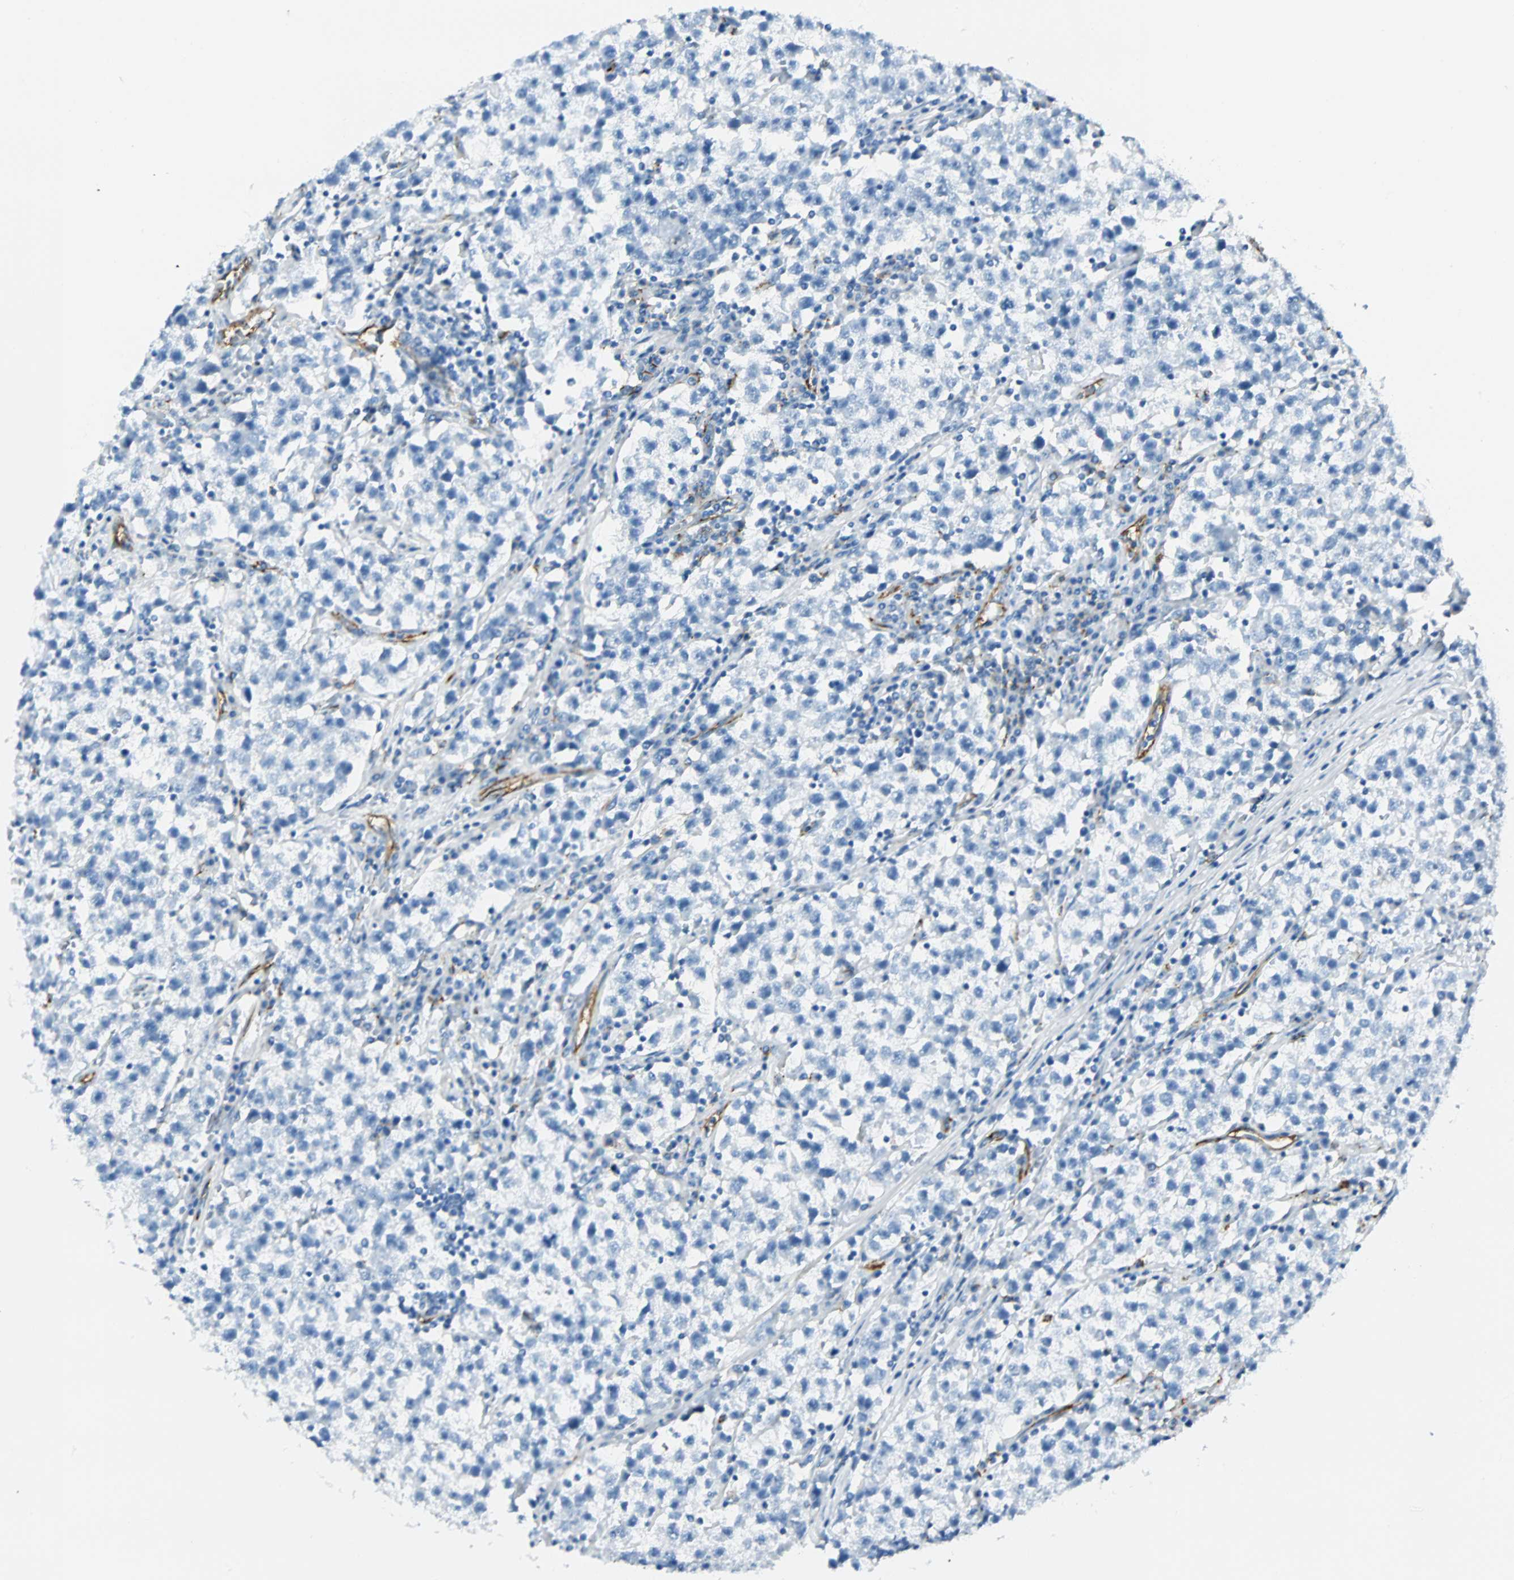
{"staining": {"intensity": "negative", "quantity": "none", "location": "none"}, "tissue": "testis cancer", "cell_type": "Tumor cells", "image_type": "cancer", "snomed": [{"axis": "morphology", "description": "Seminoma, NOS"}, {"axis": "topography", "description": "Testis"}], "caption": "Immunohistochemistry micrograph of neoplastic tissue: human testis cancer stained with DAB (3,3'-diaminobenzidine) reveals no significant protein staining in tumor cells.", "gene": "VPS9D1", "patient": {"sex": "male", "age": 22}}